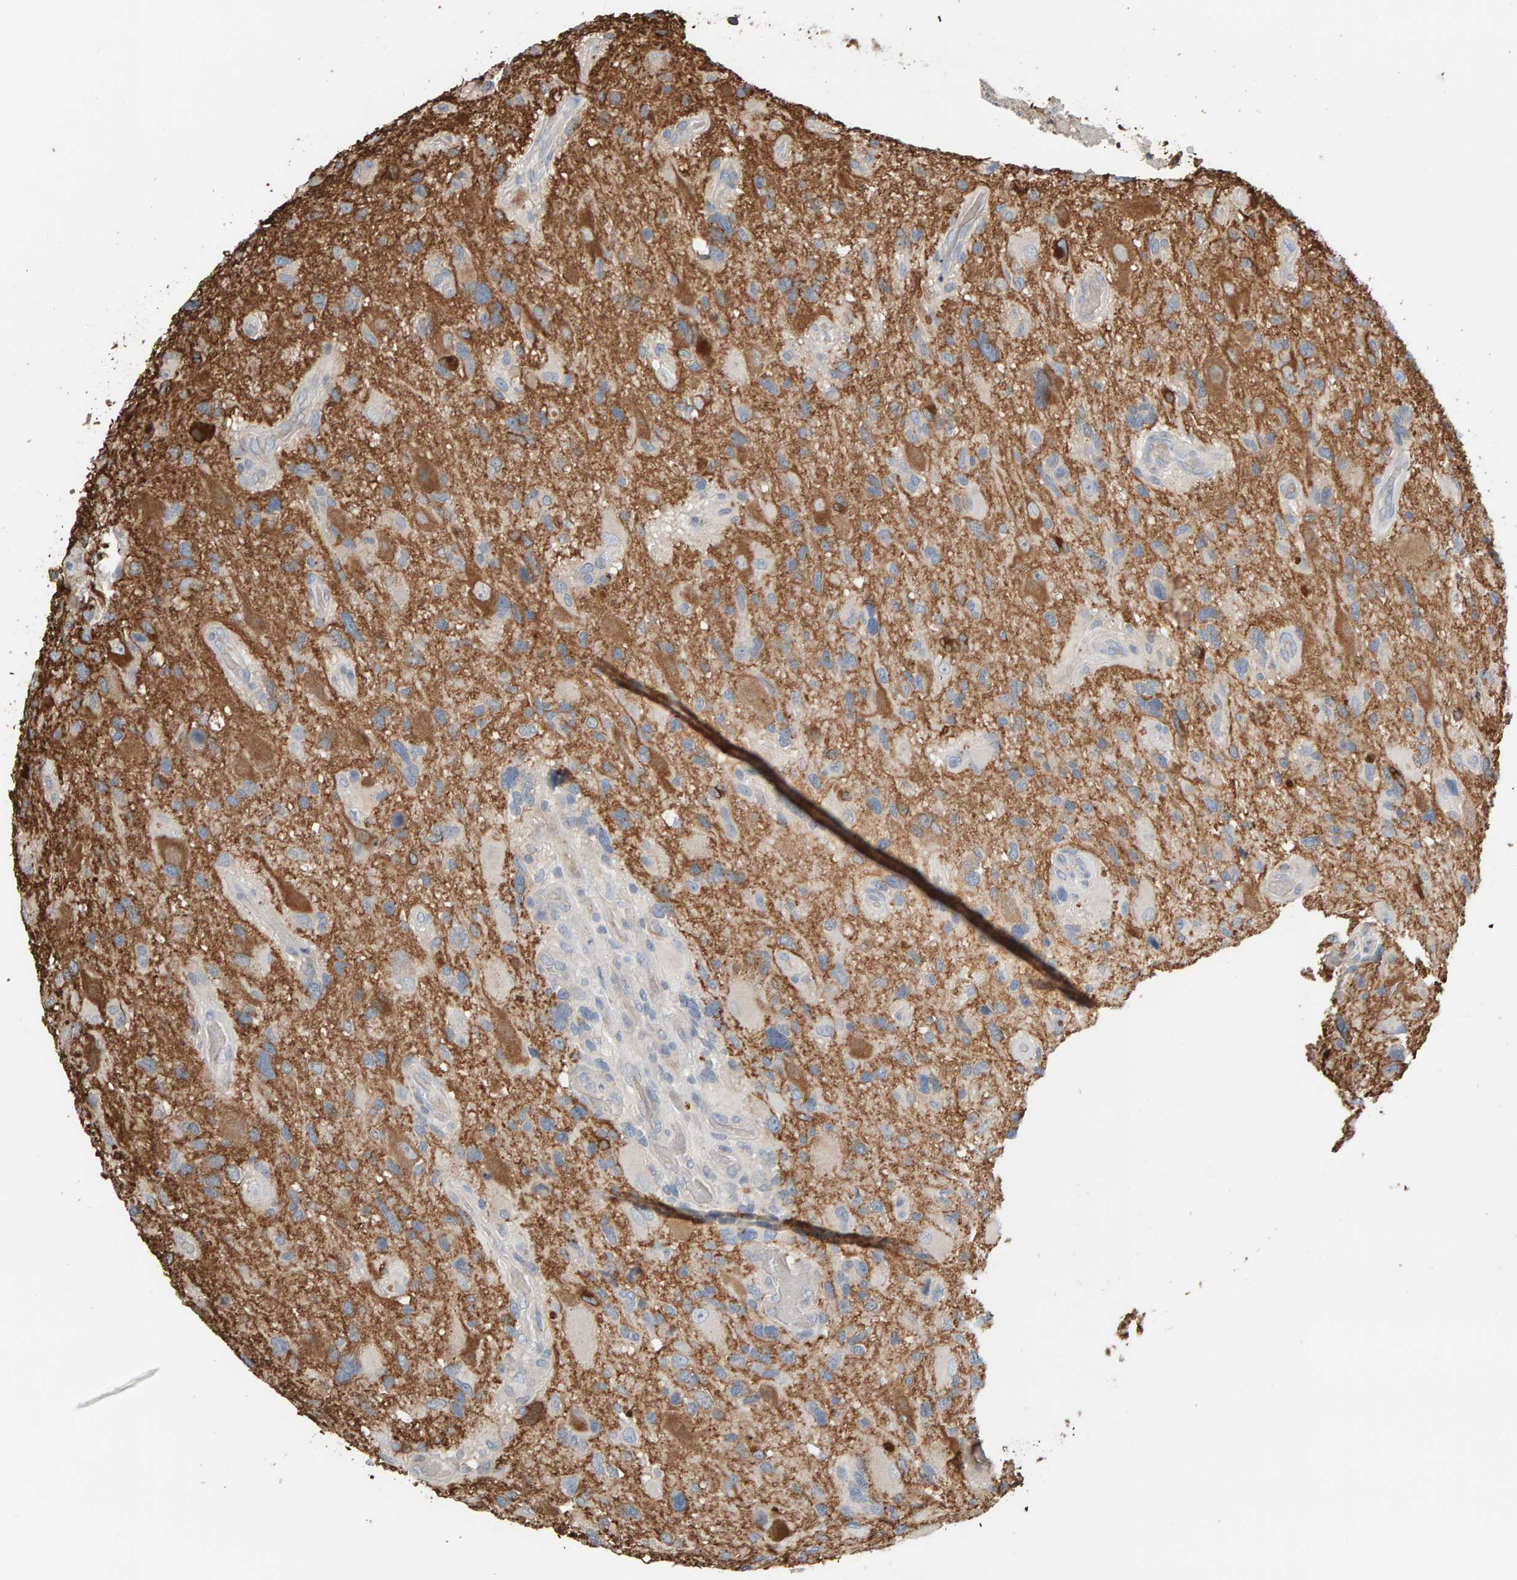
{"staining": {"intensity": "moderate", "quantity": "<25%", "location": "cytoplasmic/membranous"}, "tissue": "glioma", "cell_type": "Tumor cells", "image_type": "cancer", "snomed": [{"axis": "morphology", "description": "Glioma, malignant, High grade"}, {"axis": "topography", "description": "Brain"}], "caption": "Human malignant high-grade glioma stained with a protein marker shows moderate staining in tumor cells.", "gene": "IPPK", "patient": {"sex": "male", "age": 33}}